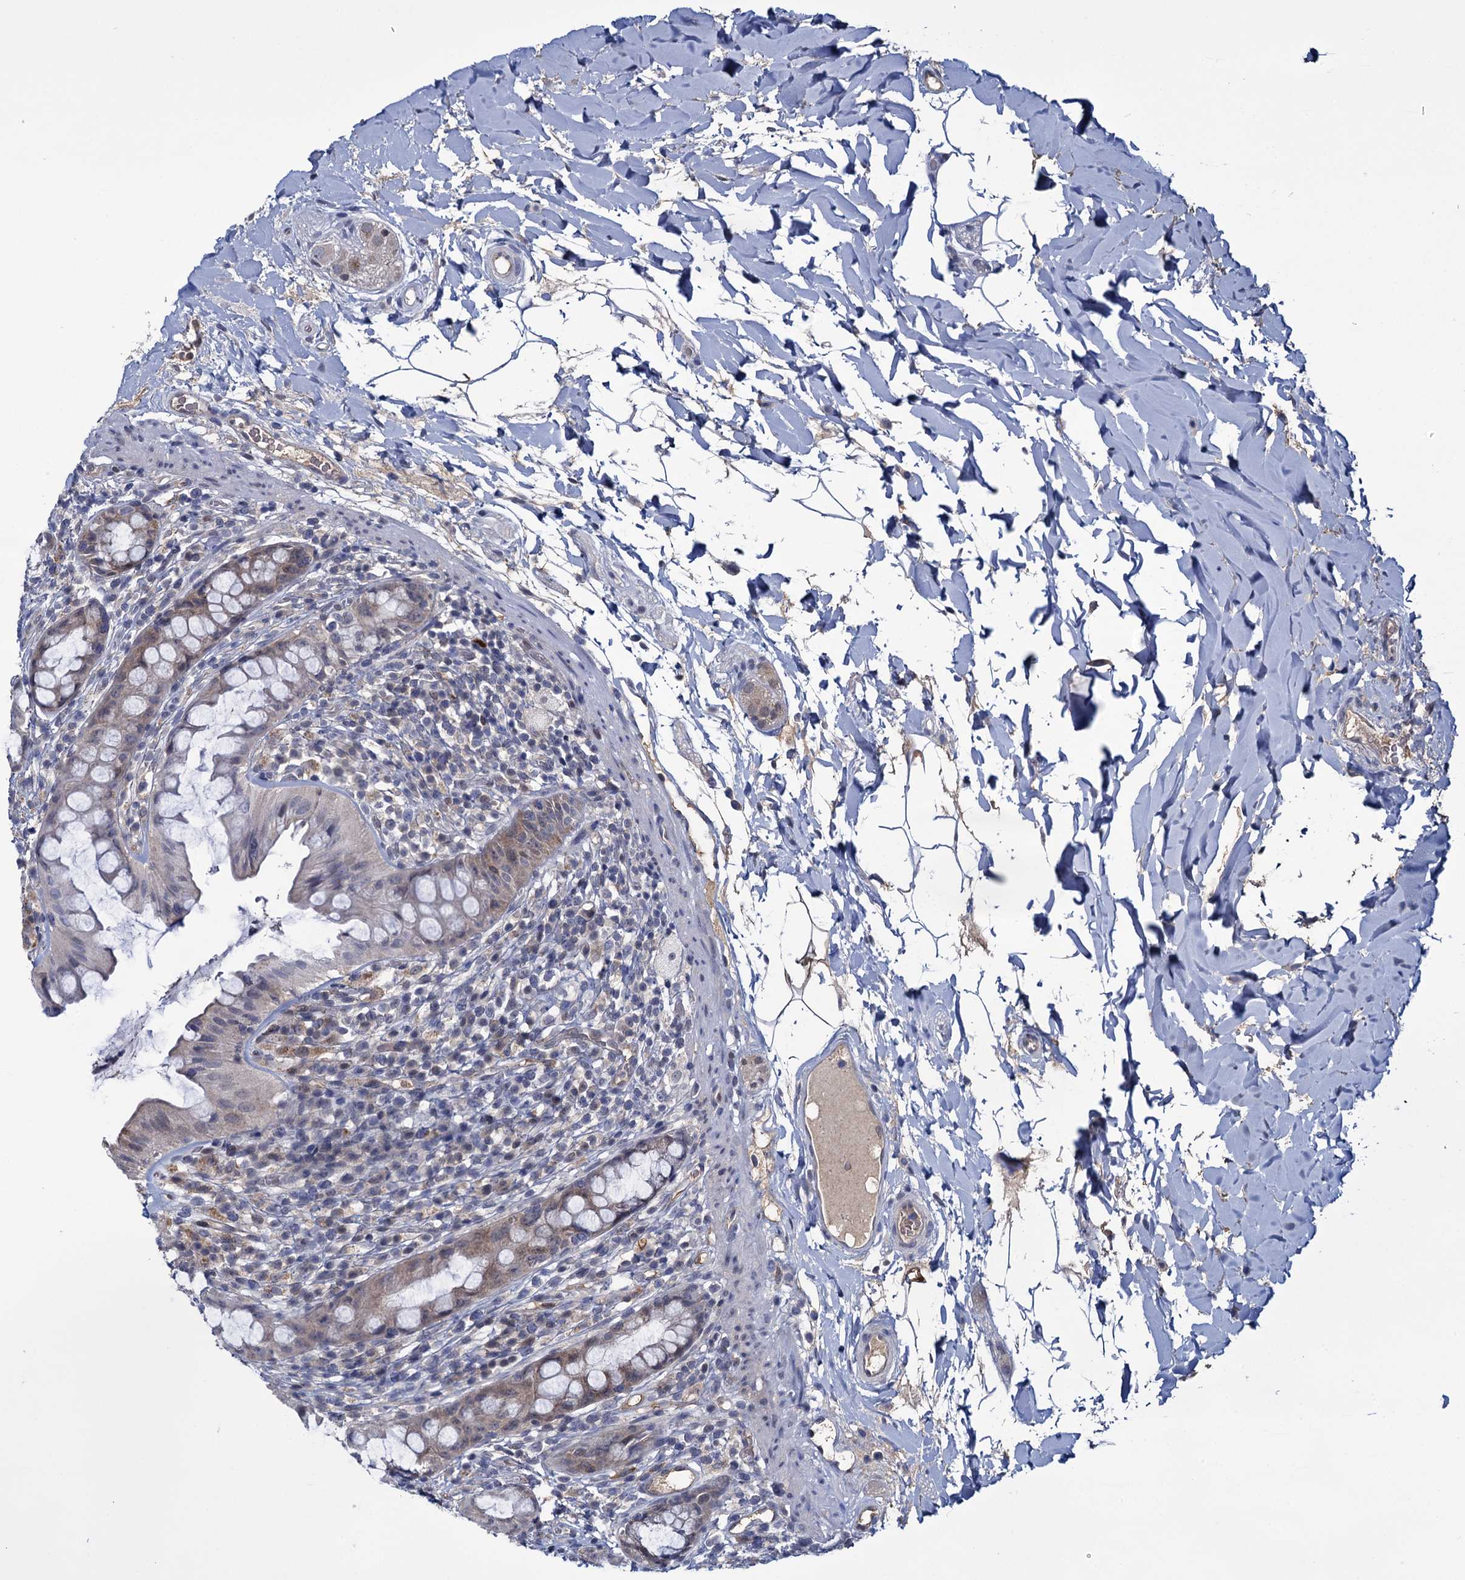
{"staining": {"intensity": "moderate", "quantity": "25%-75%", "location": "cytoplasmic/membranous"}, "tissue": "rectum", "cell_type": "Glandular cells", "image_type": "normal", "snomed": [{"axis": "morphology", "description": "Normal tissue, NOS"}, {"axis": "topography", "description": "Rectum"}], "caption": "Immunohistochemical staining of unremarkable rectum displays 25%-75% levels of moderate cytoplasmic/membranous protein positivity in about 25%-75% of glandular cells.", "gene": "GLO1", "patient": {"sex": "female", "age": 57}}